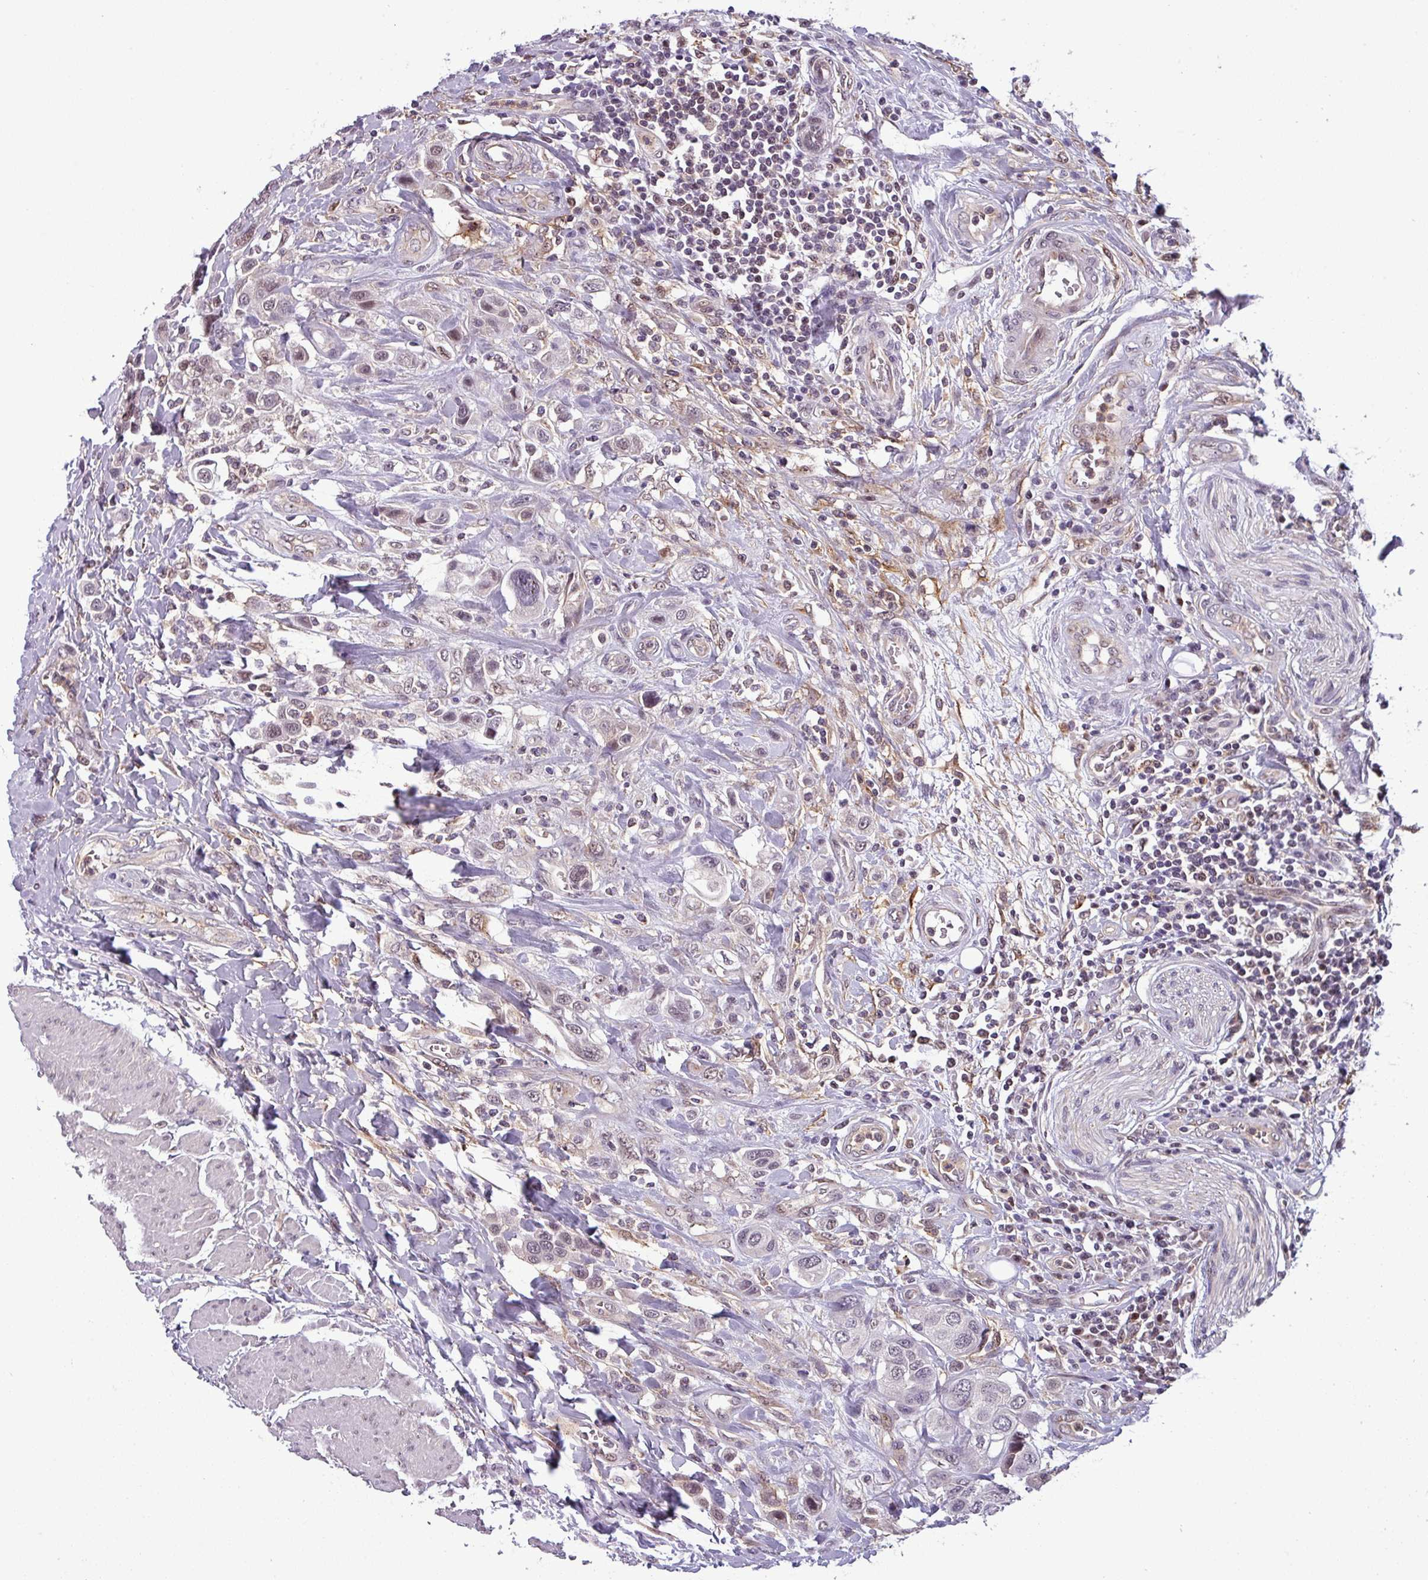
{"staining": {"intensity": "negative", "quantity": "none", "location": "none"}, "tissue": "urothelial cancer", "cell_type": "Tumor cells", "image_type": "cancer", "snomed": [{"axis": "morphology", "description": "Urothelial carcinoma, High grade"}, {"axis": "topography", "description": "Urinary bladder"}], "caption": "Photomicrograph shows no significant protein expression in tumor cells of urothelial carcinoma (high-grade).", "gene": "NPFFR1", "patient": {"sex": "male", "age": 50}}